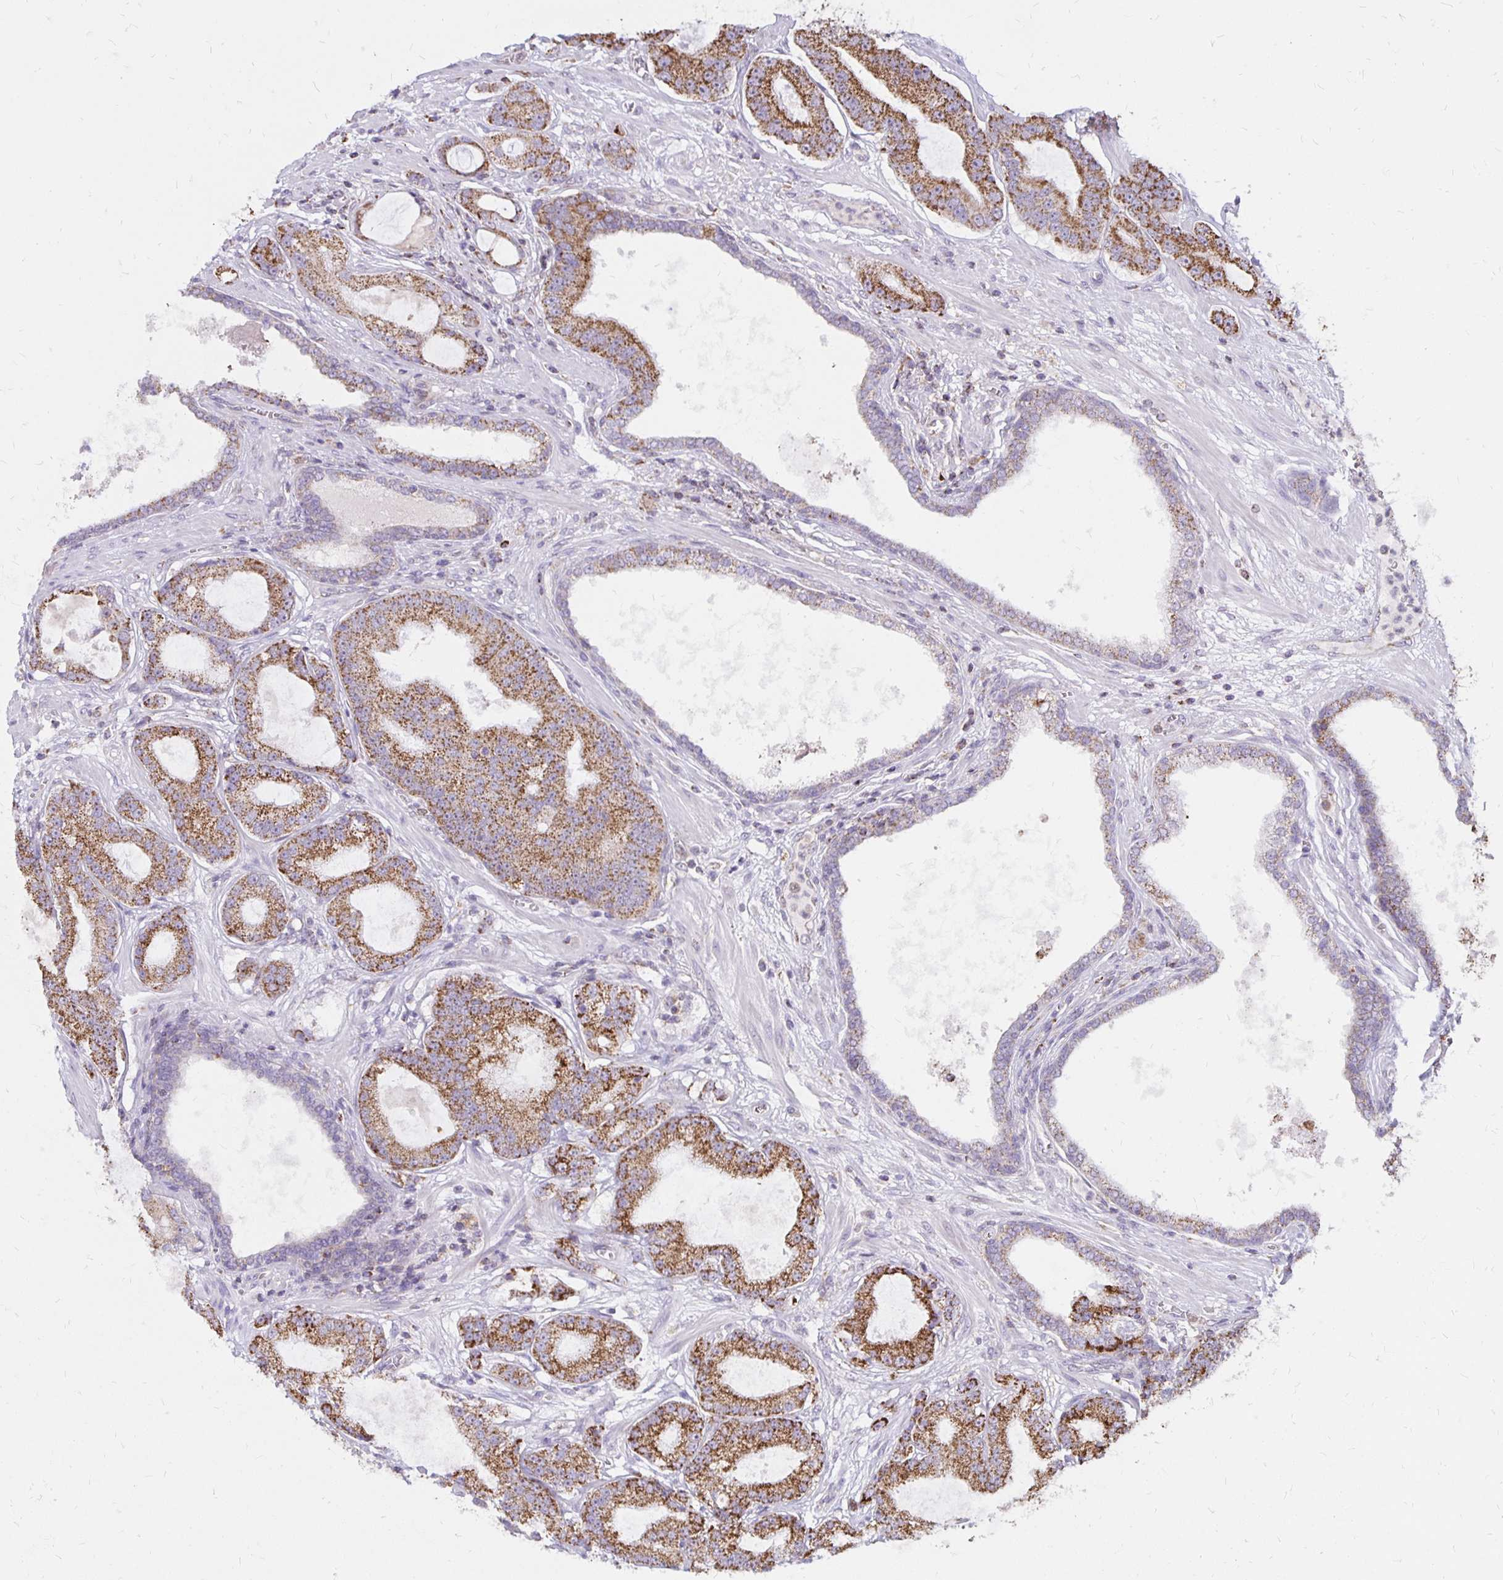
{"staining": {"intensity": "moderate", "quantity": ">75%", "location": "cytoplasmic/membranous"}, "tissue": "prostate cancer", "cell_type": "Tumor cells", "image_type": "cancer", "snomed": [{"axis": "morphology", "description": "Adenocarcinoma, High grade"}, {"axis": "topography", "description": "Prostate"}], "caption": "A micrograph of high-grade adenocarcinoma (prostate) stained for a protein exhibits moderate cytoplasmic/membranous brown staining in tumor cells.", "gene": "IER3", "patient": {"sex": "male", "age": 65}}